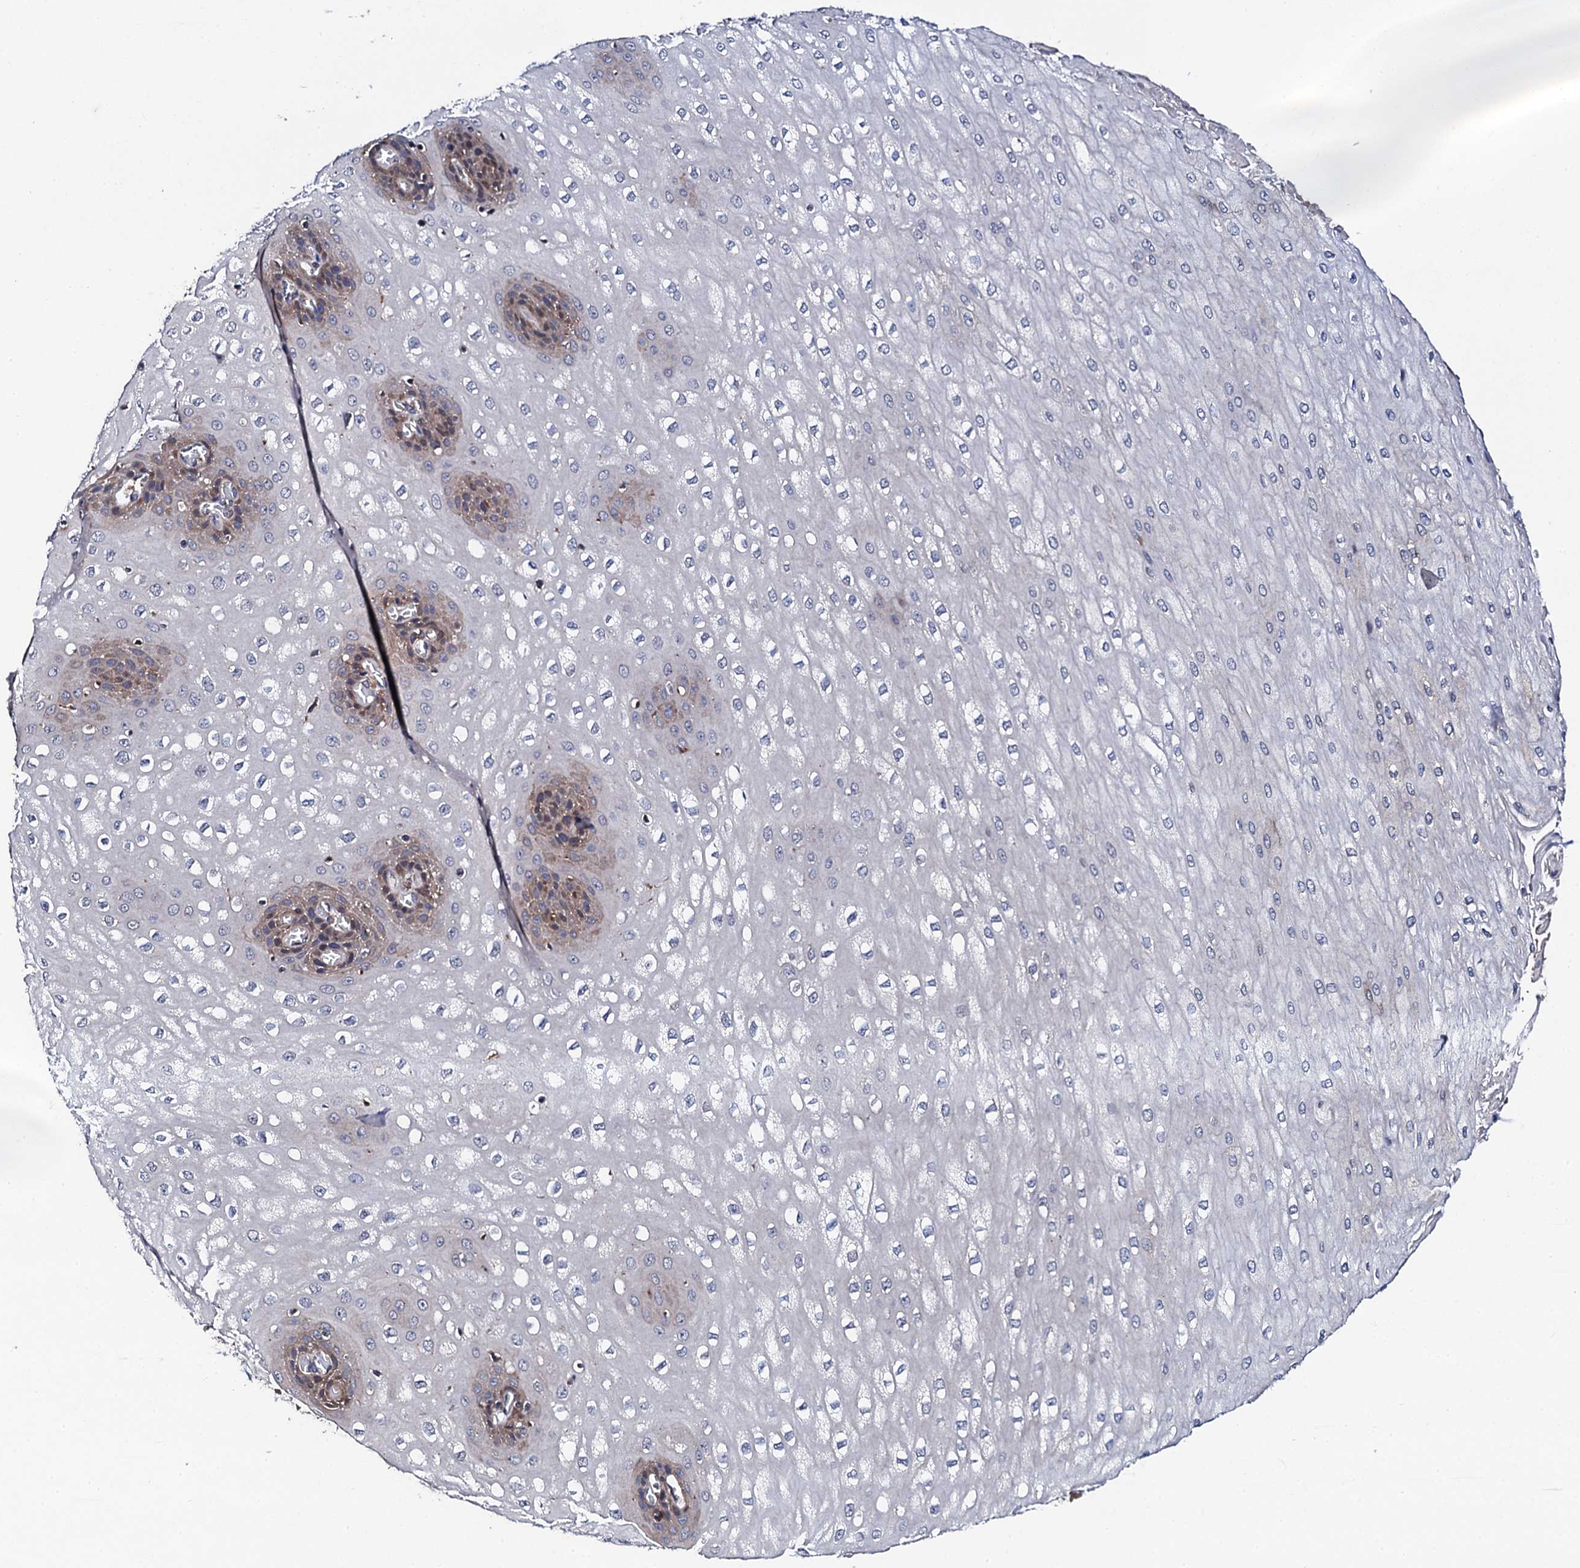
{"staining": {"intensity": "moderate", "quantity": "25%-75%", "location": "cytoplasmic/membranous"}, "tissue": "esophagus", "cell_type": "Squamous epithelial cells", "image_type": "normal", "snomed": [{"axis": "morphology", "description": "Normal tissue, NOS"}, {"axis": "topography", "description": "Esophagus"}], "caption": "DAB (3,3'-diaminobenzidine) immunohistochemical staining of unremarkable esophagus displays moderate cytoplasmic/membranous protein expression in about 25%-75% of squamous epithelial cells.", "gene": "LIPT2", "patient": {"sex": "male", "age": 60}}